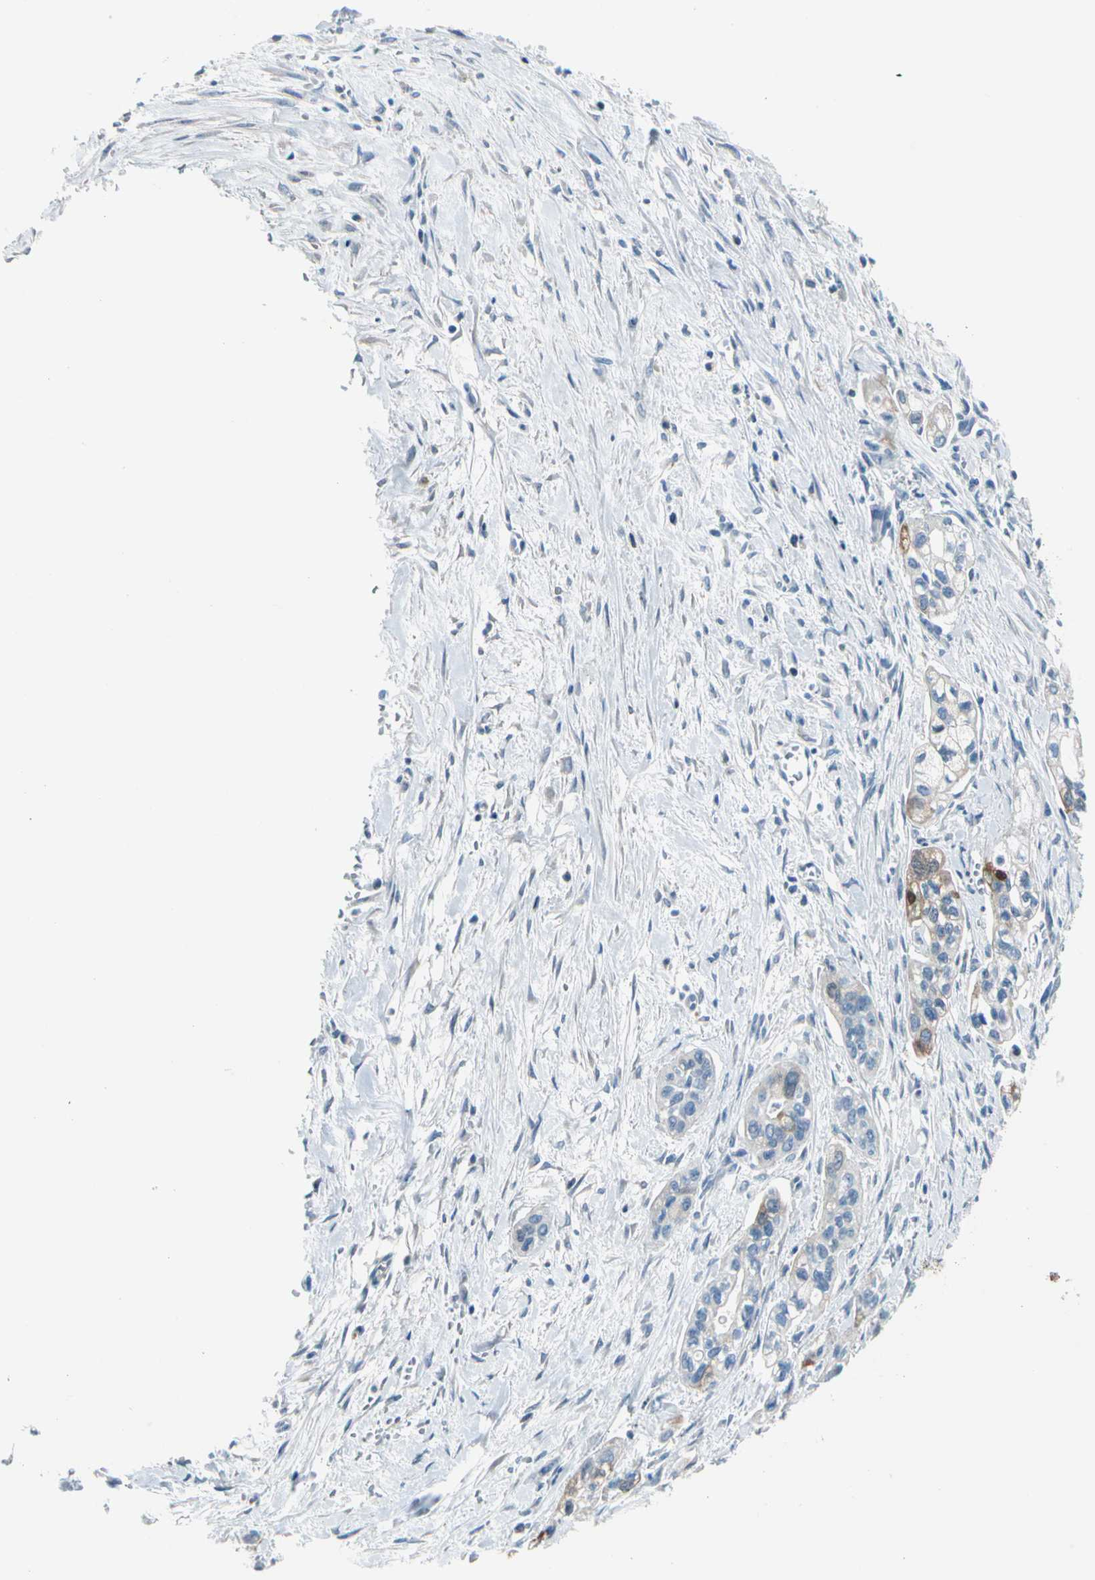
{"staining": {"intensity": "weak", "quantity": "25%-75%", "location": "cytoplasmic/membranous"}, "tissue": "pancreatic cancer", "cell_type": "Tumor cells", "image_type": "cancer", "snomed": [{"axis": "morphology", "description": "Adenocarcinoma, NOS"}, {"axis": "topography", "description": "Pancreas"}], "caption": "IHC of human pancreatic cancer demonstrates low levels of weak cytoplasmic/membranous positivity in about 25%-75% of tumor cells. (IHC, brightfield microscopy, high magnification).", "gene": "STK40", "patient": {"sex": "male", "age": 74}}